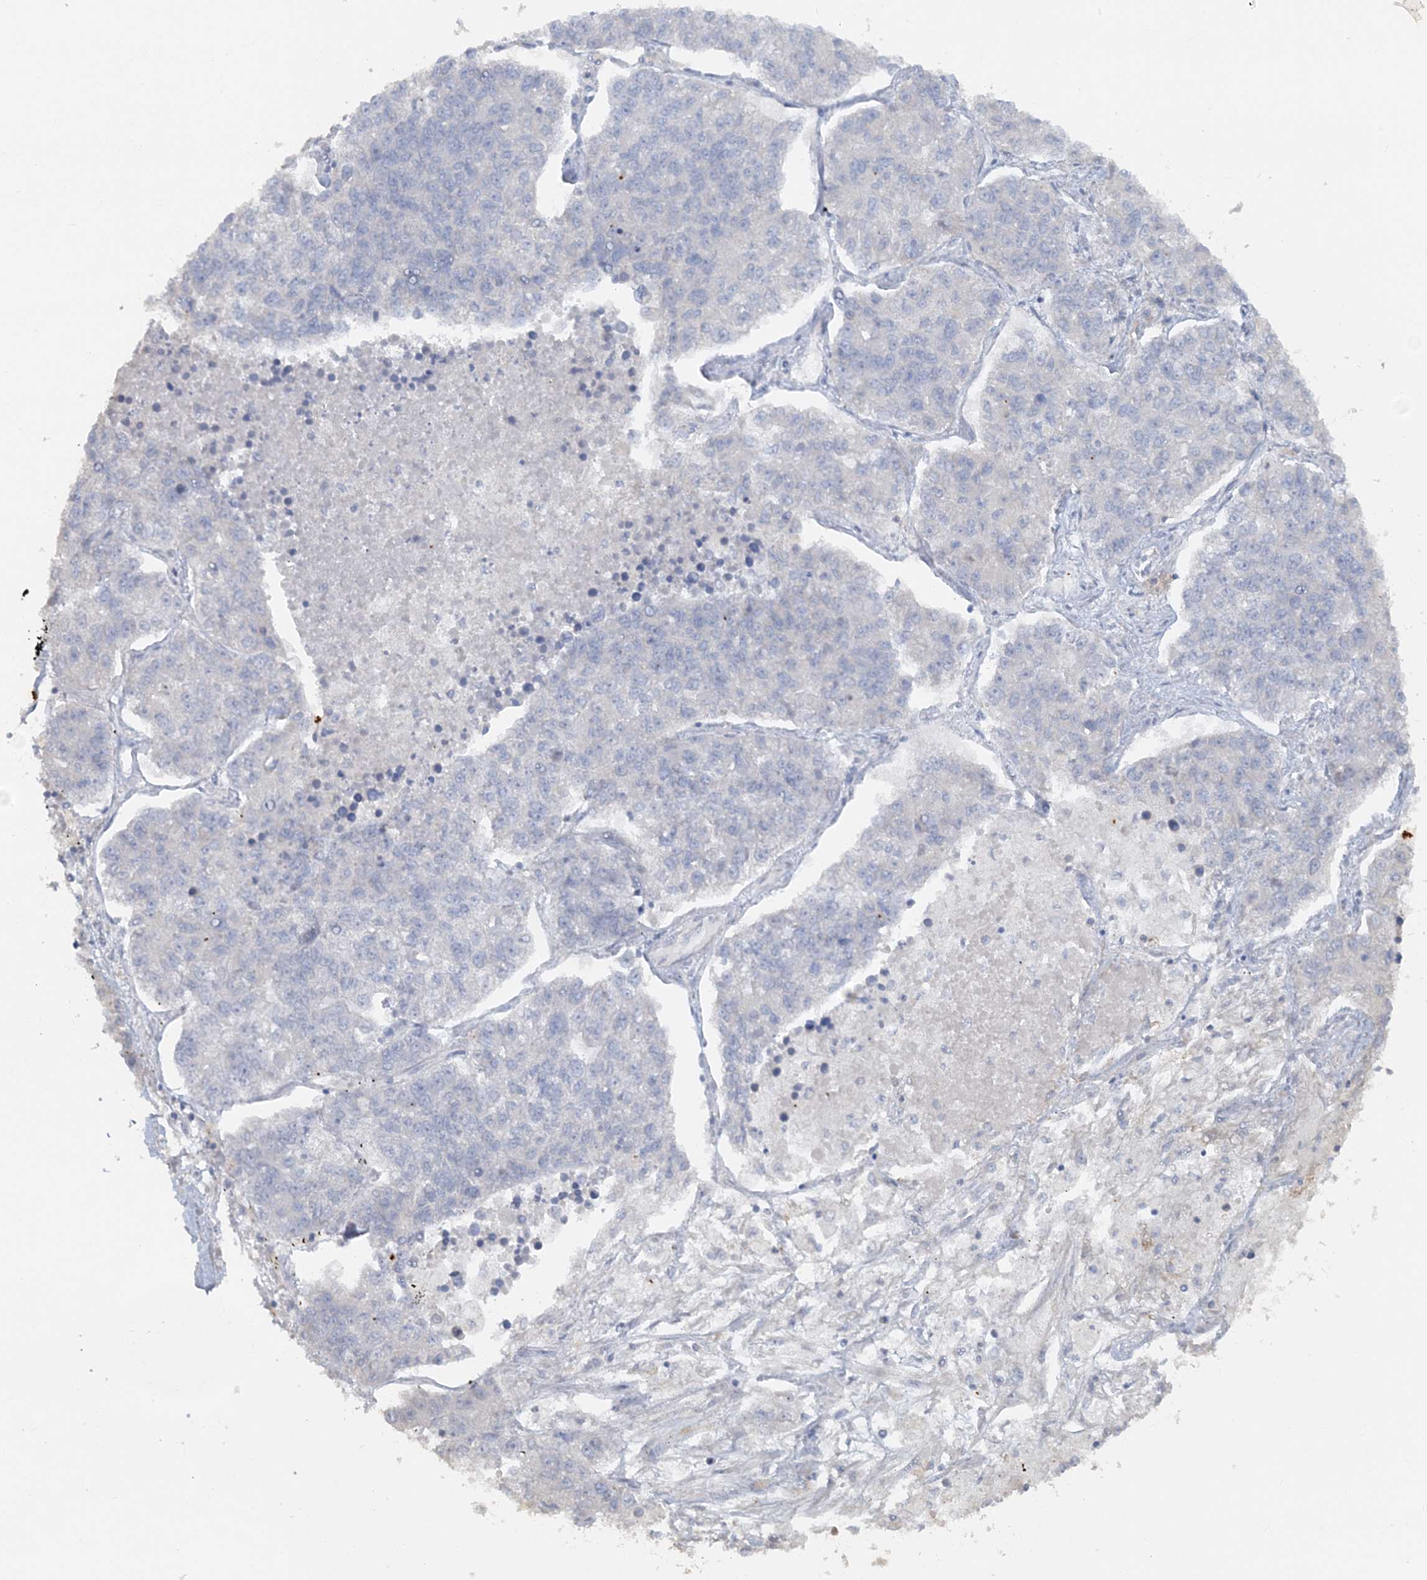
{"staining": {"intensity": "negative", "quantity": "none", "location": "none"}, "tissue": "lung cancer", "cell_type": "Tumor cells", "image_type": "cancer", "snomed": [{"axis": "morphology", "description": "Adenocarcinoma, NOS"}, {"axis": "topography", "description": "Lung"}], "caption": "Histopathology image shows no protein positivity in tumor cells of lung cancer tissue.", "gene": "TBC1D5", "patient": {"sex": "male", "age": 49}}